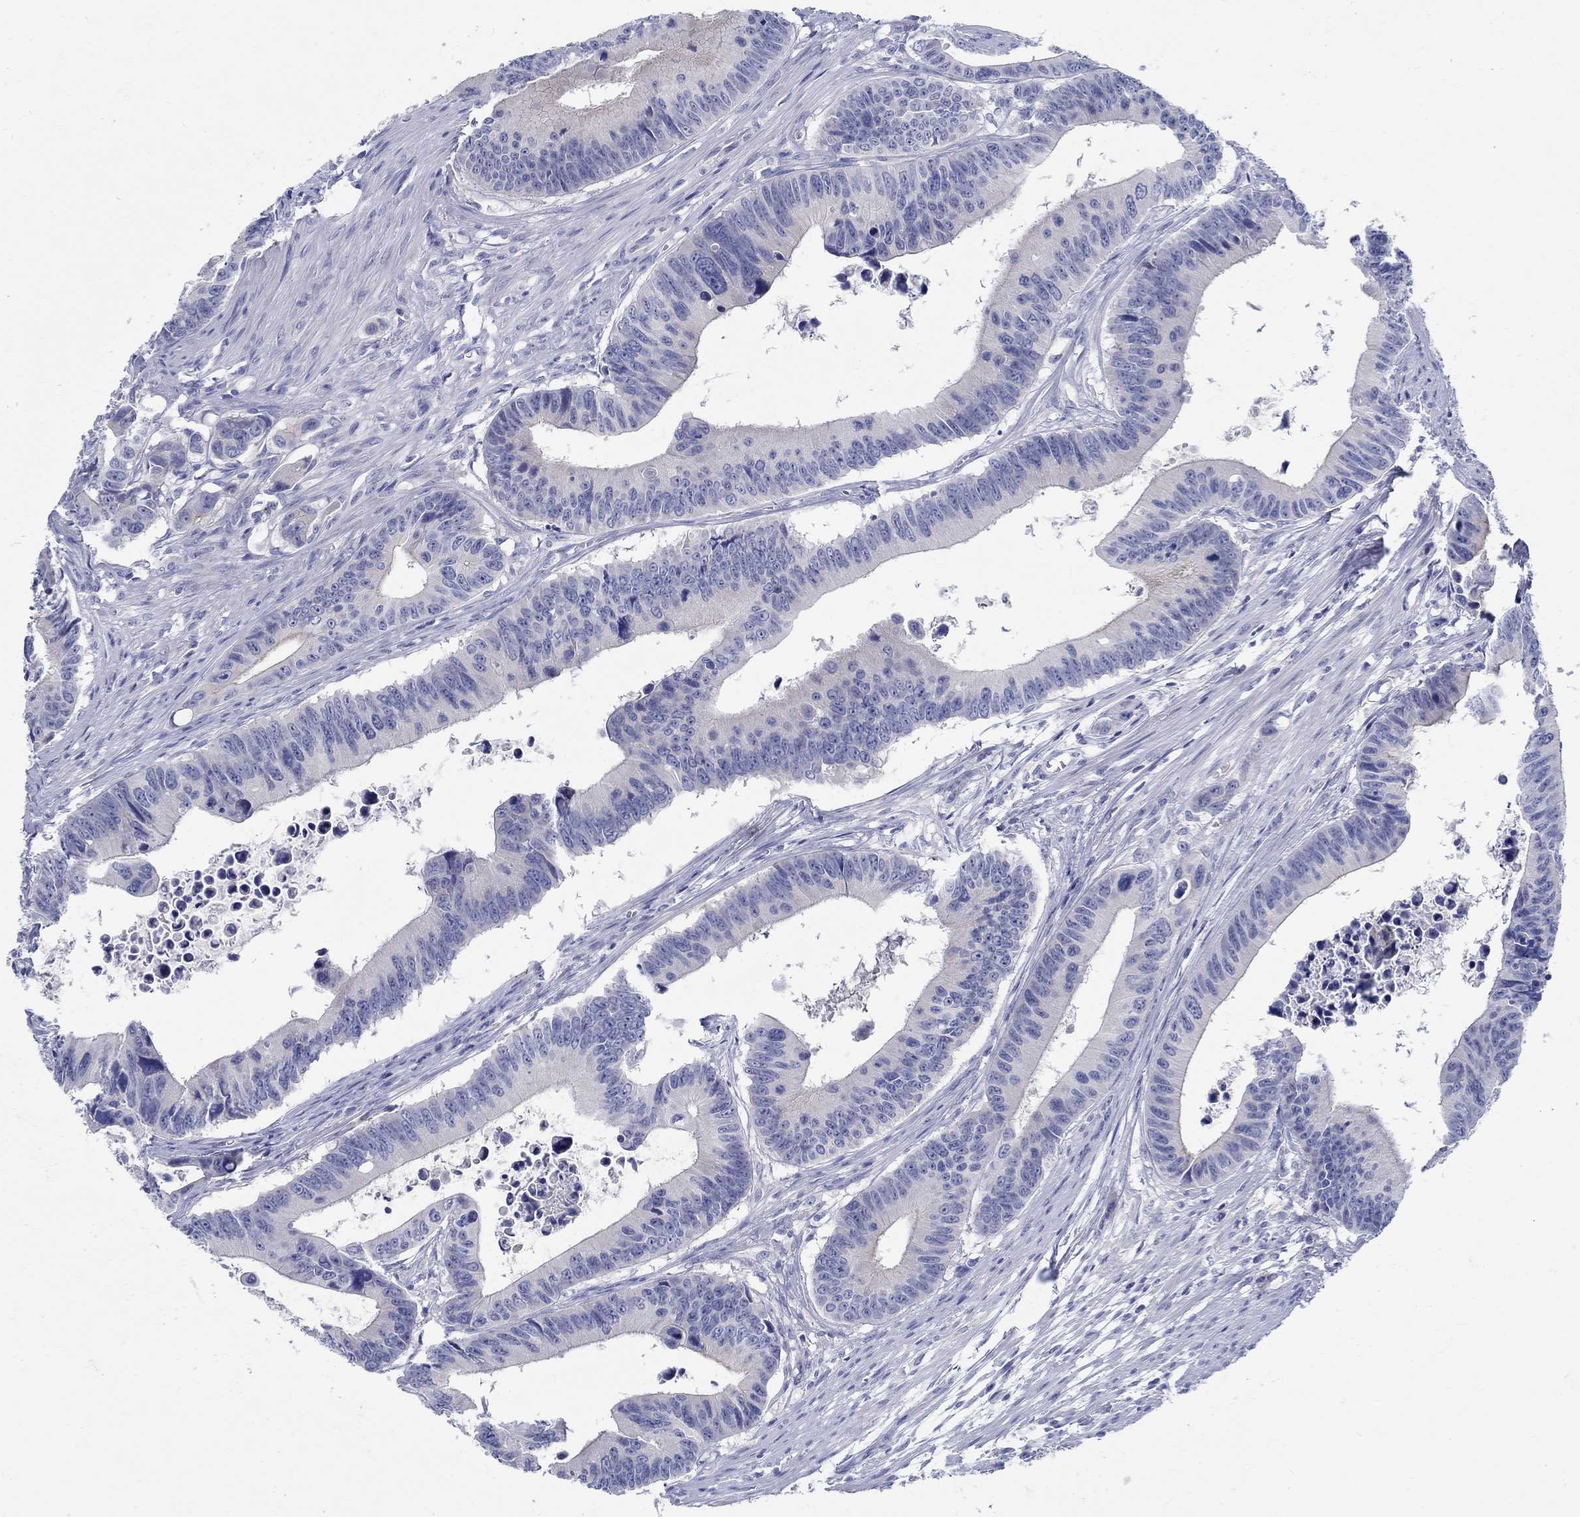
{"staining": {"intensity": "negative", "quantity": "none", "location": "none"}, "tissue": "colorectal cancer", "cell_type": "Tumor cells", "image_type": "cancer", "snomed": [{"axis": "morphology", "description": "Adenocarcinoma, NOS"}, {"axis": "topography", "description": "Colon"}], "caption": "Immunohistochemistry (IHC) micrograph of human colorectal cancer stained for a protein (brown), which demonstrates no positivity in tumor cells.", "gene": "CRYGD", "patient": {"sex": "female", "age": 87}}